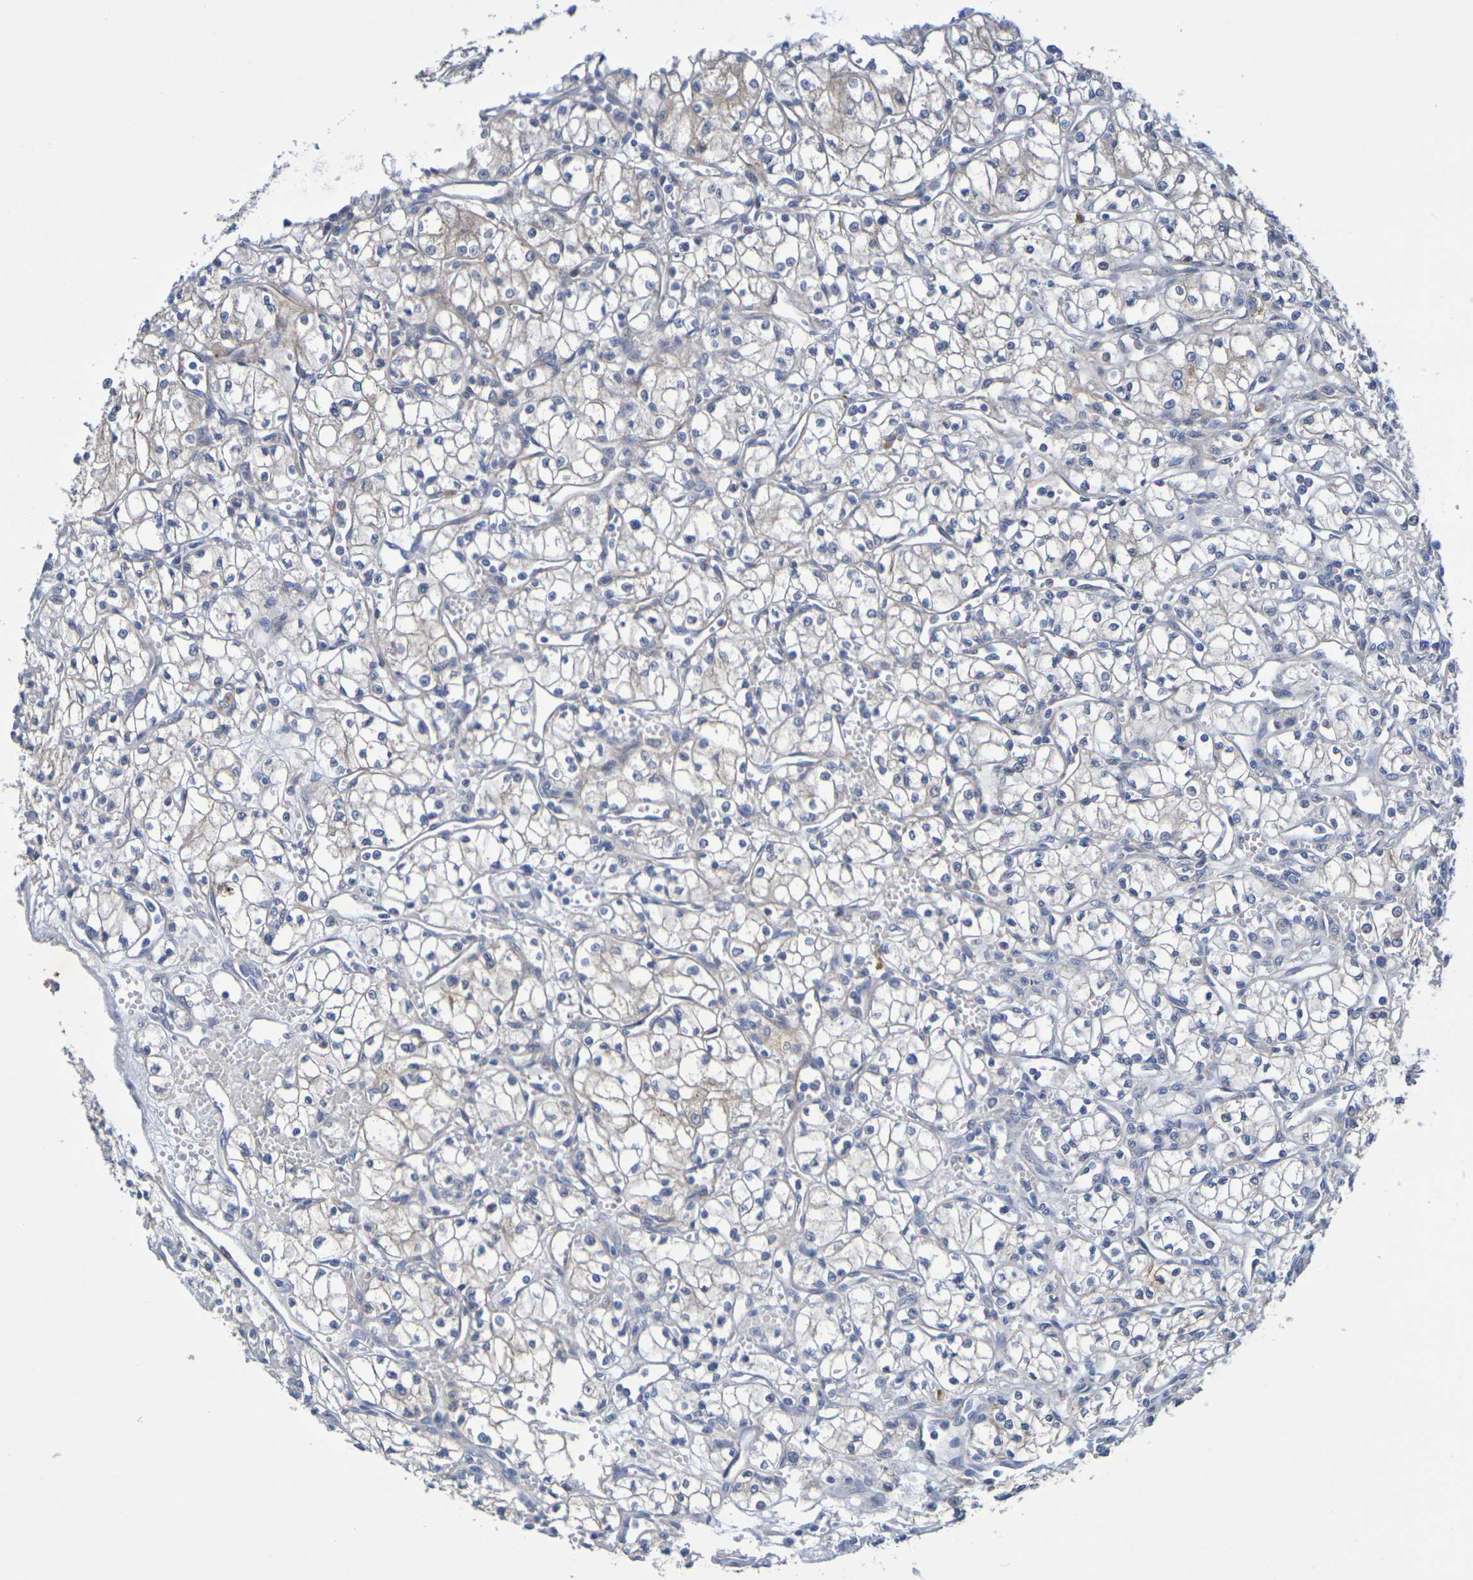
{"staining": {"intensity": "negative", "quantity": "none", "location": "none"}, "tissue": "renal cancer", "cell_type": "Tumor cells", "image_type": "cancer", "snomed": [{"axis": "morphology", "description": "Normal tissue, NOS"}, {"axis": "morphology", "description": "Adenocarcinoma, NOS"}, {"axis": "topography", "description": "Kidney"}], "caption": "Protein analysis of renal adenocarcinoma reveals no significant staining in tumor cells. (Brightfield microscopy of DAB (3,3'-diaminobenzidine) immunohistochemistry (IHC) at high magnification).", "gene": "SDC4", "patient": {"sex": "male", "age": 59}}